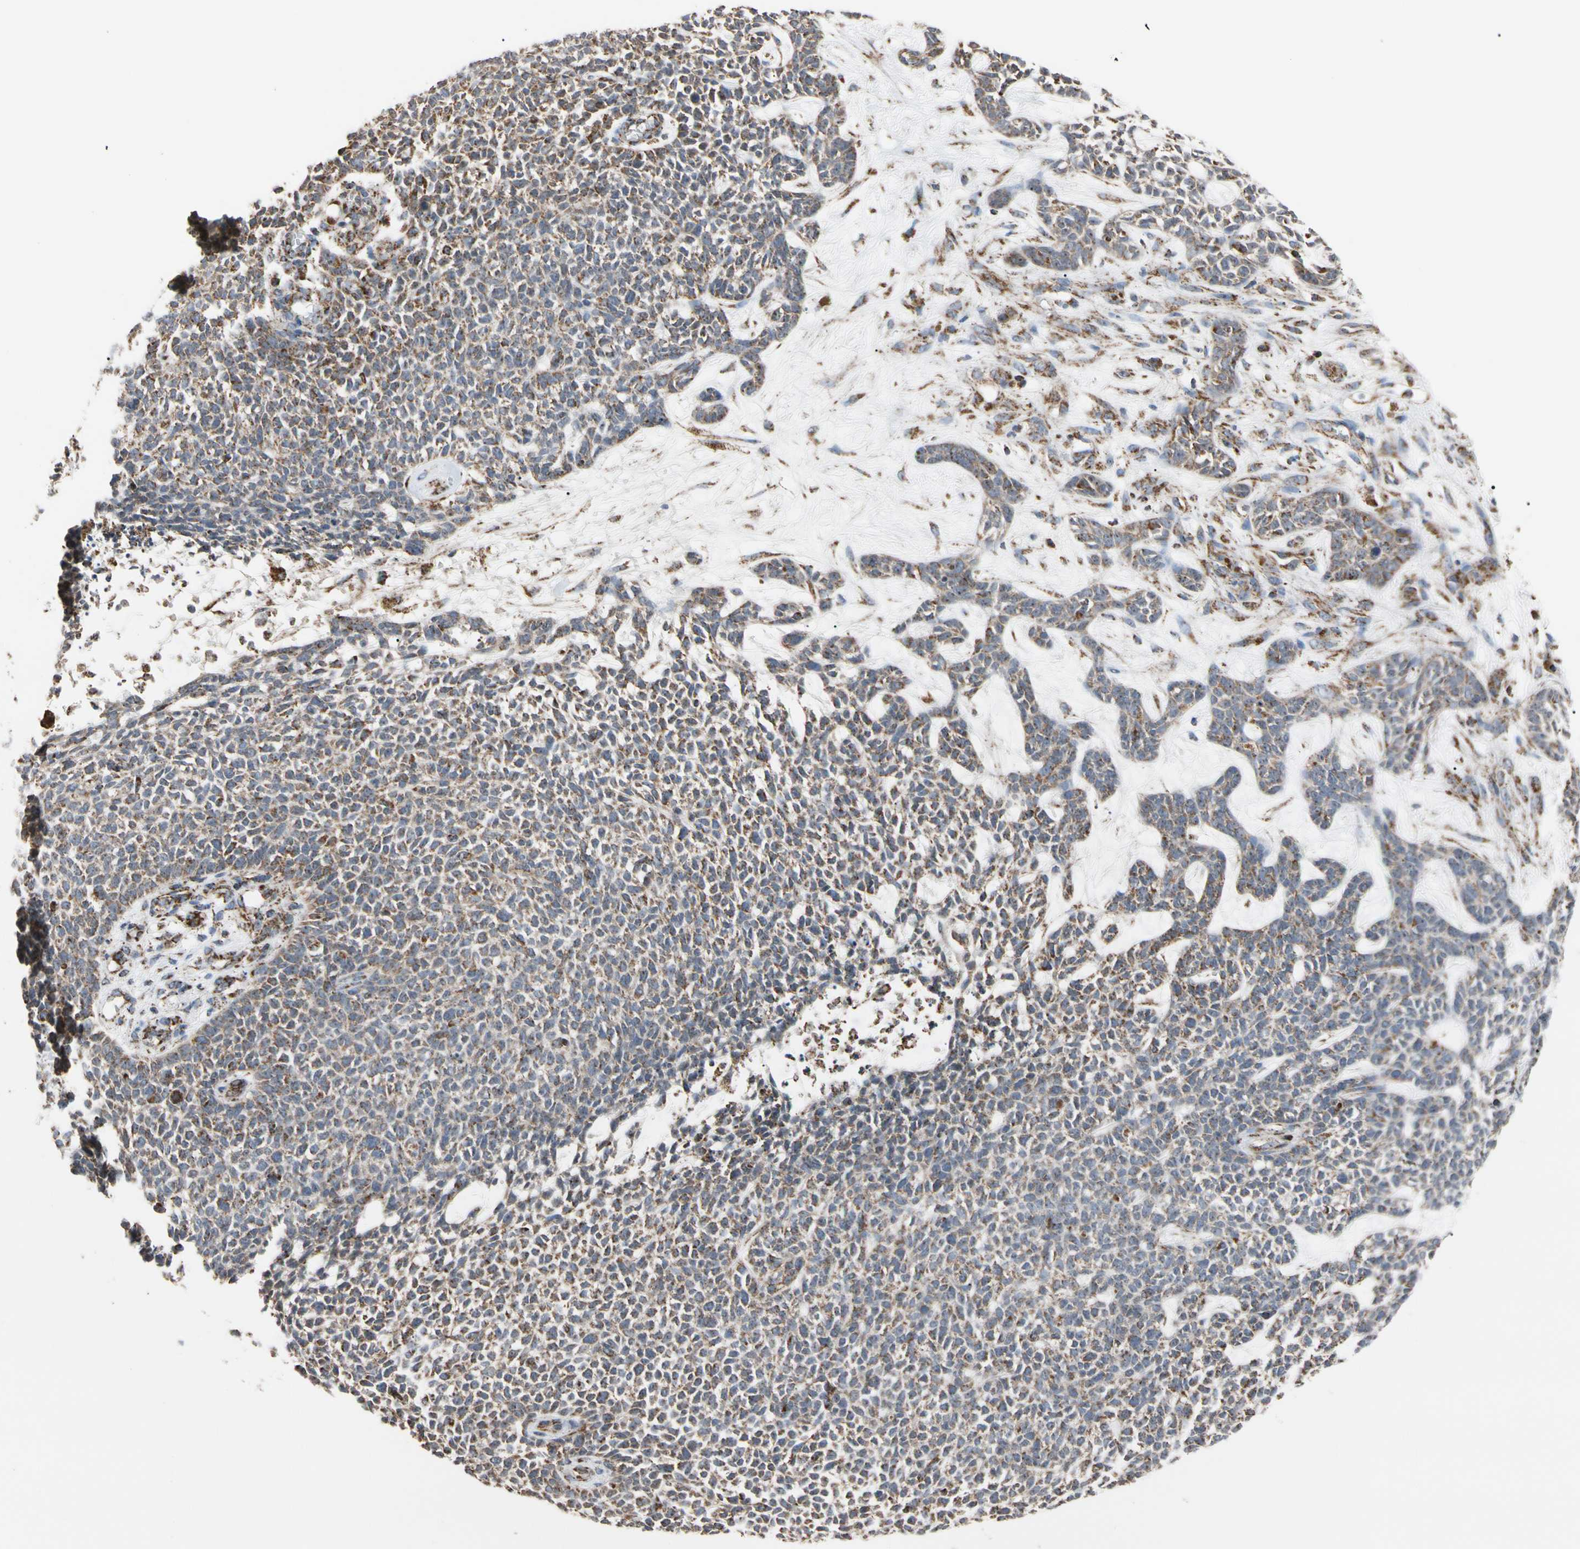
{"staining": {"intensity": "moderate", "quantity": ">75%", "location": "cytoplasmic/membranous"}, "tissue": "skin cancer", "cell_type": "Tumor cells", "image_type": "cancer", "snomed": [{"axis": "morphology", "description": "Basal cell carcinoma"}, {"axis": "topography", "description": "Skin"}], "caption": "Moderate cytoplasmic/membranous protein expression is present in approximately >75% of tumor cells in skin cancer (basal cell carcinoma). The staining is performed using DAB (3,3'-diaminobenzidine) brown chromogen to label protein expression. The nuclei are counter-stained blue using hematoxylin.", "gene": "FAM110B", "patient": {"sex": "female", "age": 84}}